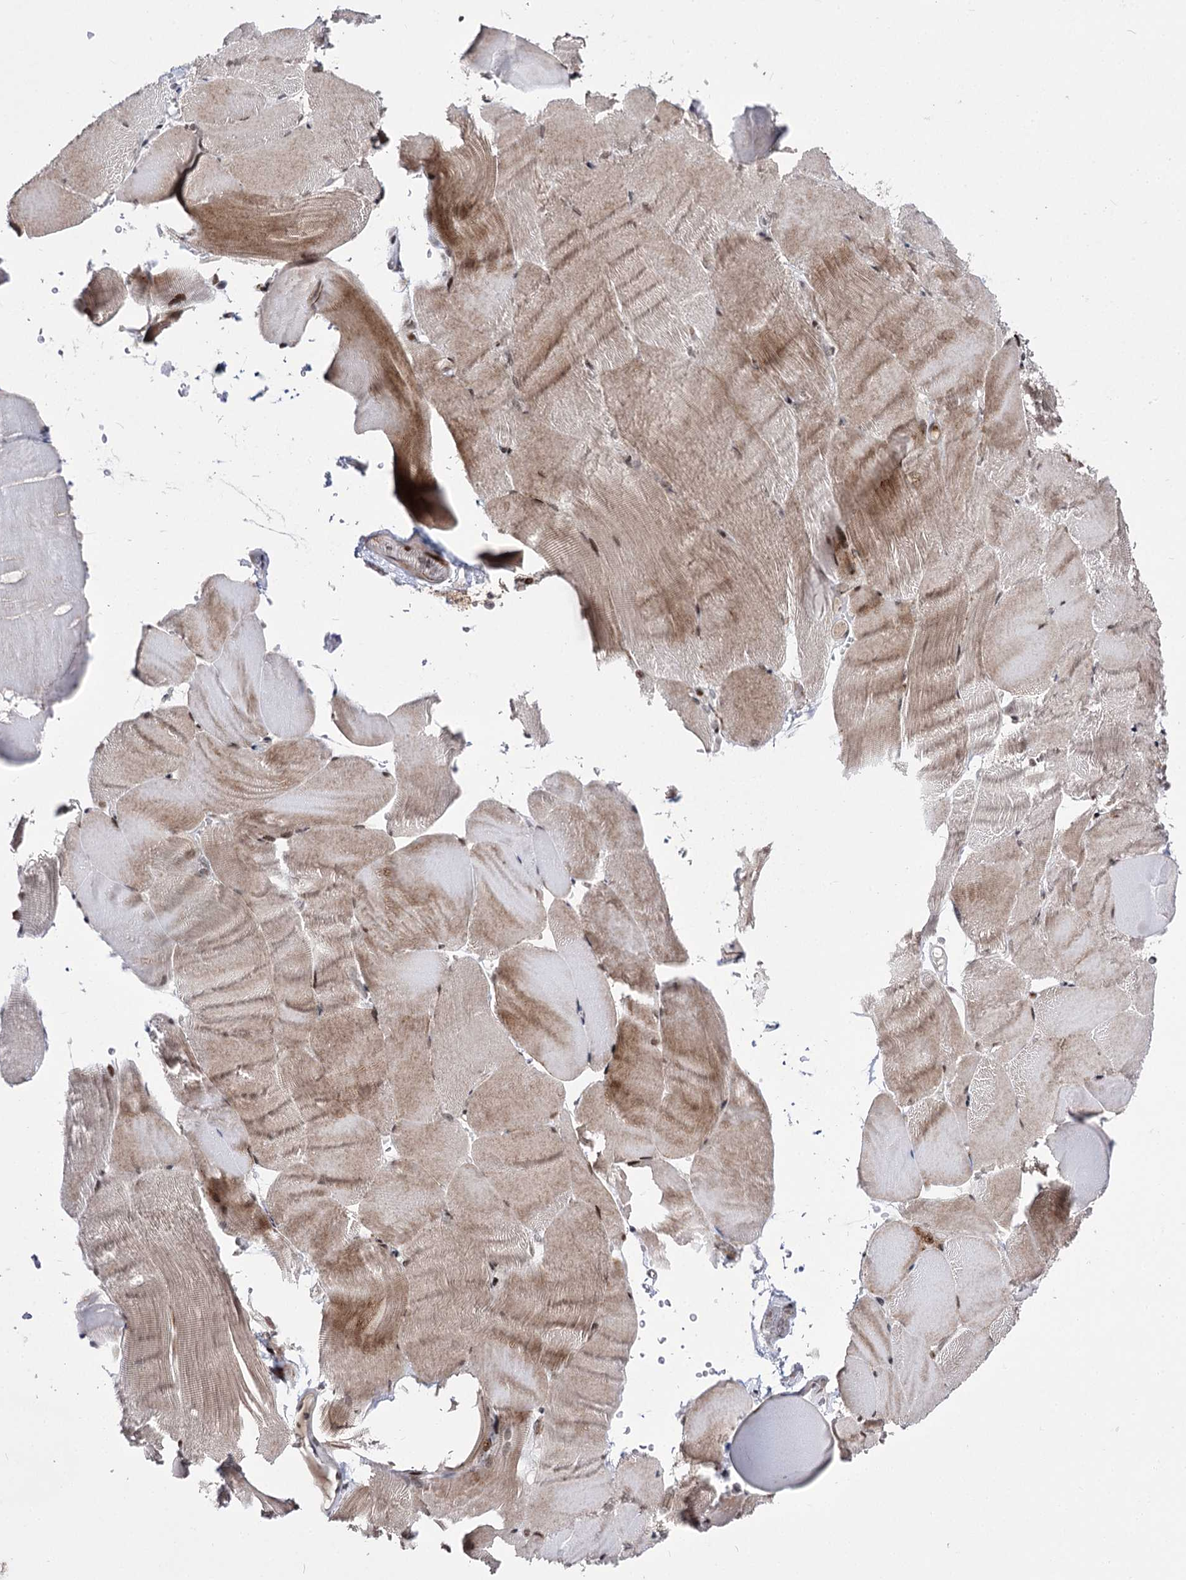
{"staining": {"intensity": "weak", "quantity": "25%-75%", "location": "cytoplasmic/membranous,nuclear"}, "tissue": "skeletal muscle", "cell_type": "Myocytes", "image_type": "normal", "snomed": [{"axis": "morphology", "description": "Normal tissue, NOS"}, {"axis": "topography", "description": "Skeletal muscle"}, {"axis": "topography", "description": "Parathyroid gland"}], "caption": "Approximately 25%-75% of myocytes in benign human skeletal muscle reveal weak cytoplasmic/membranous,nuclear protein staining as visualized by brown immunohistochemical staining.", "gene": "STOX1", "patient": {"sex": "female", "age": 37}}